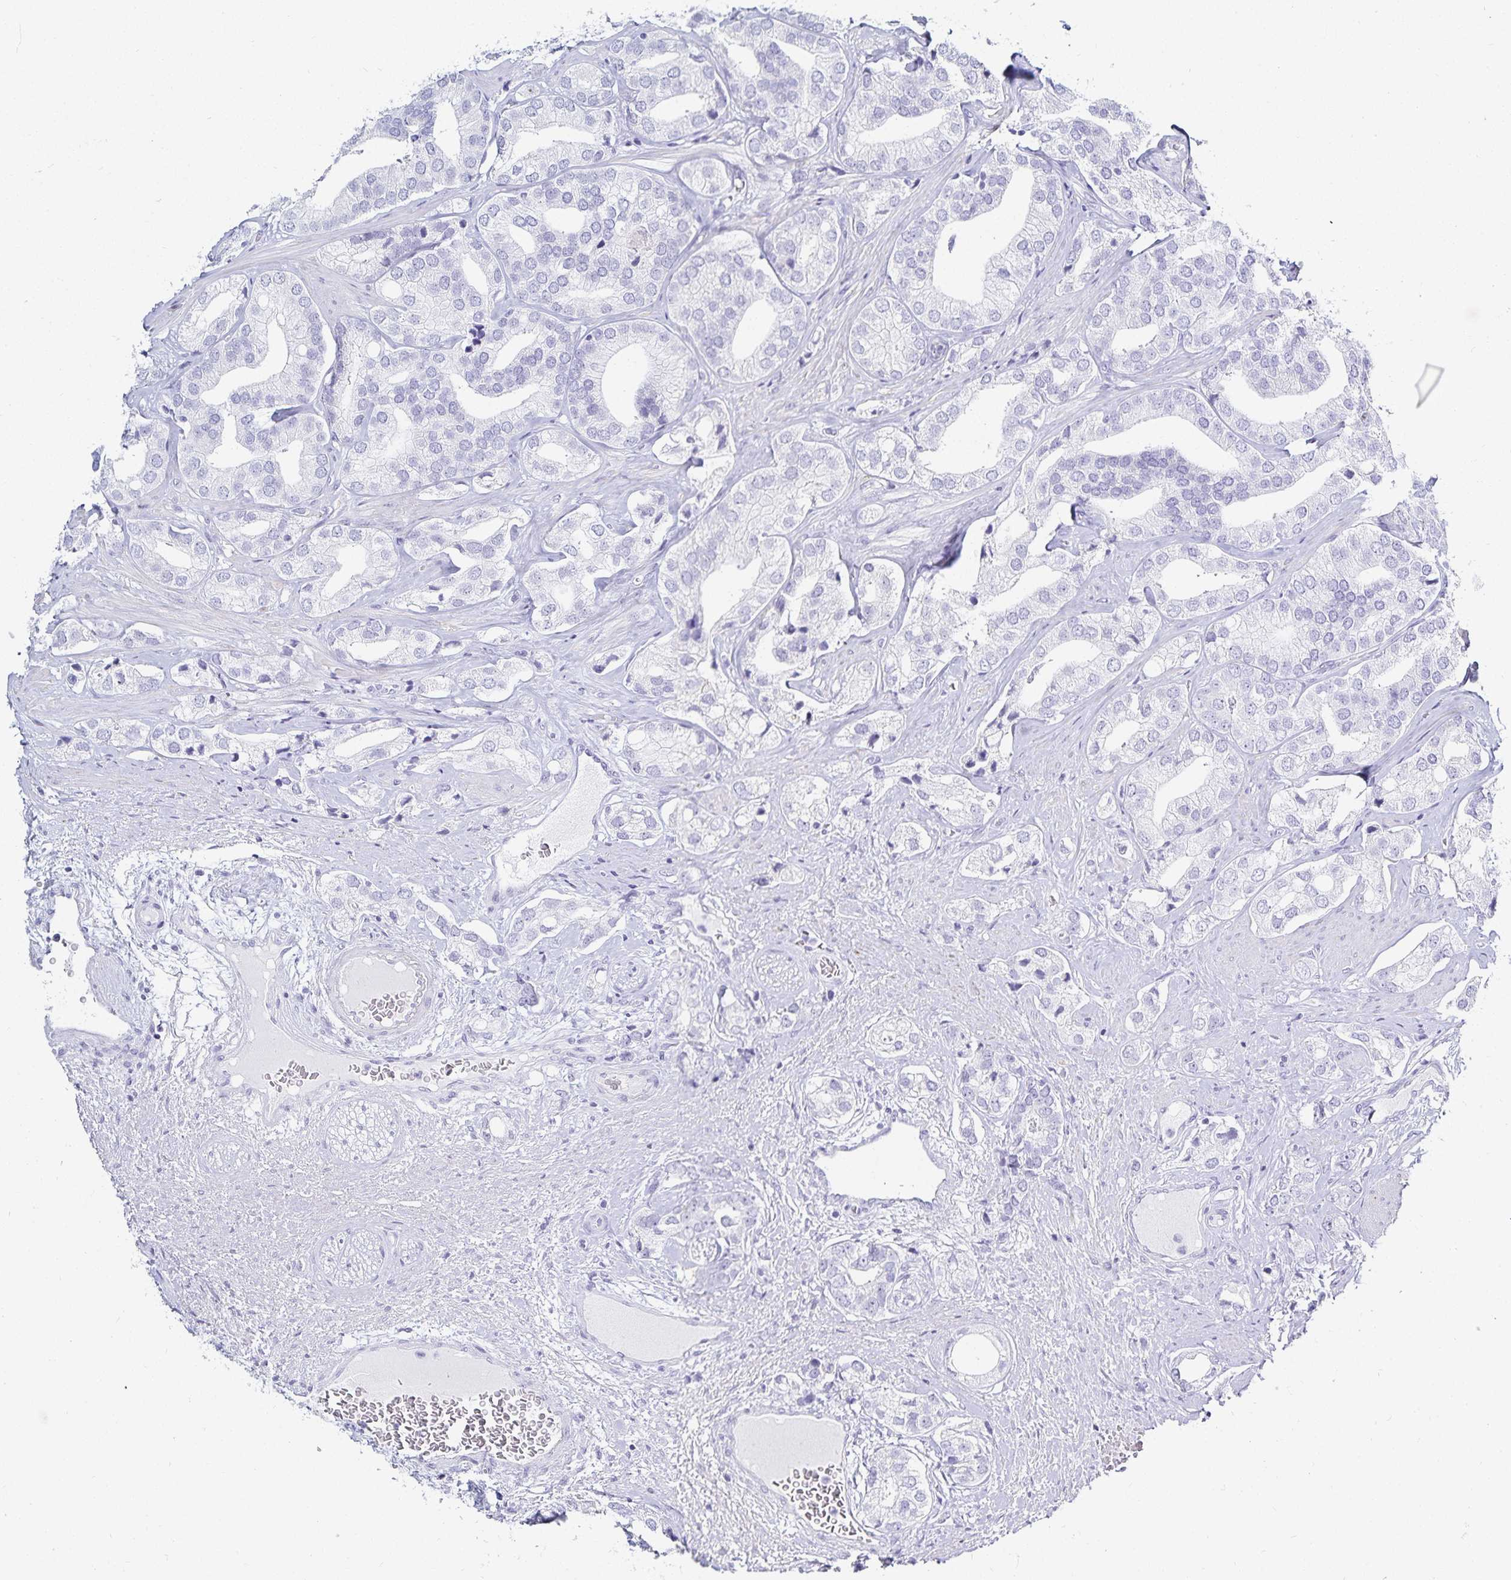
{"staining": {"intensity": "negative", "quantity": "none", "location": "none"}, "tissue": "prostate cancer", "cell_type": "Tumor cells", "image_type": "cancer", "snomed": [{"axis": "morphology", "description": "Adenocarcinoma, High grade"}, {"axis": "topography", "description": "Prostate"}], "caption": "High power microscopy micrograph of an IHC image of prostate adenocarcinoma (high-grade), revealing no significant expression in tumor cells. (DAB (3,3'-diaminobenzidine) immunohistochemistry (IHC), high magnification).", "gene": "GP2", "patient": {"sex": "male", "age": 58}}